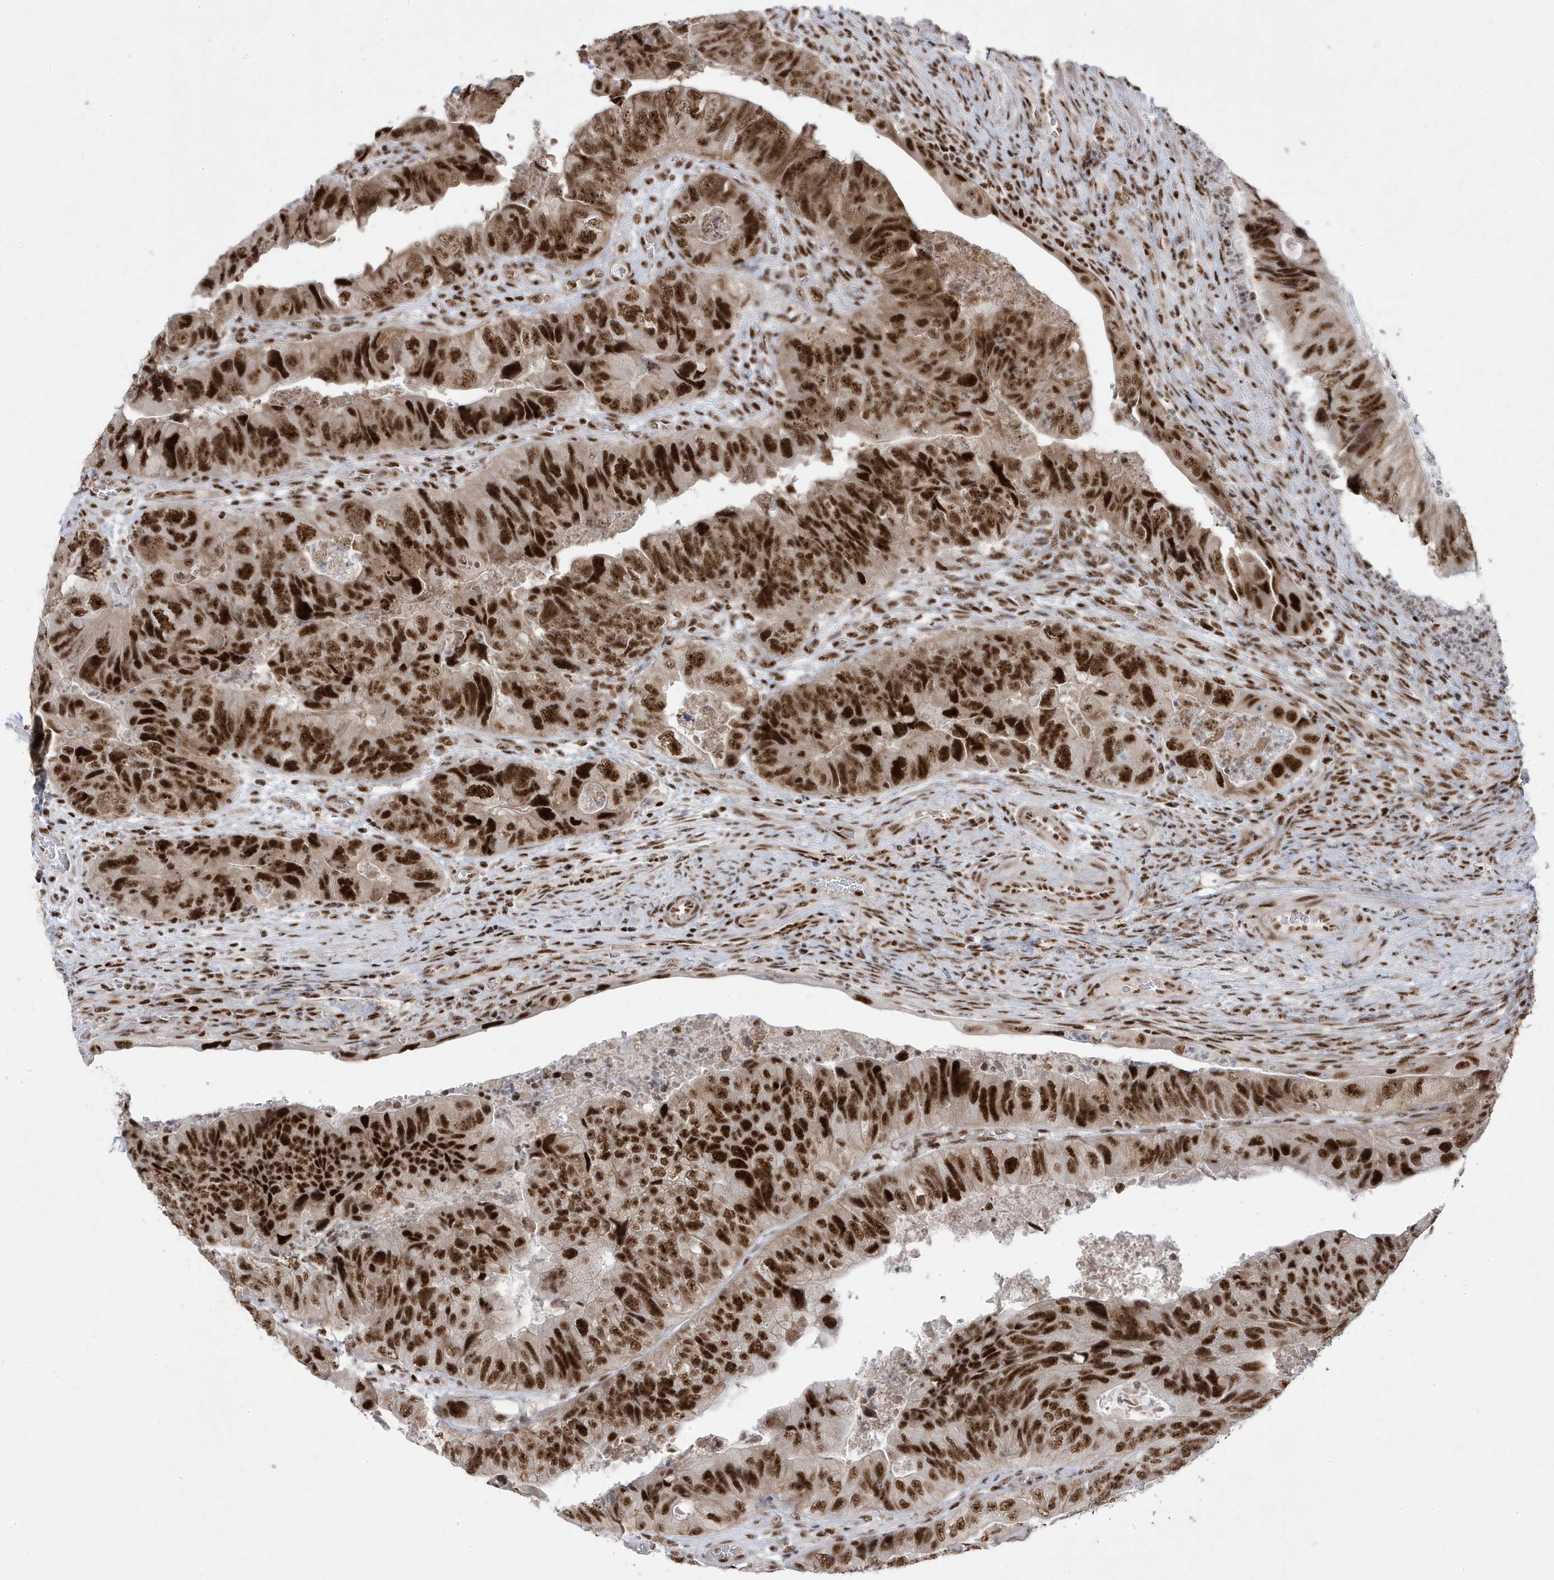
{"staining": {"intensity": "strong", "quantity": ">75%", "location": "nuclear"}, "tissue": "colorectal cancer", "cell_type": "Tumor cells", "image_type": "cancer", "snomed": [{"axis": "morphology", "description": "Adenocarcinoma, NOS"}, {"axis": "topography", "description": "Rectum"}], "caption": "An immunohistochemistry (IHC) histopathology image of neoplastic tissue is shown. Protein staining in brown highlights strong nuclear positivity in adenocarcinoma (colorectal) within tumor cells. Nuclei are stained in blue.", "gene": "MTREX", "patient": {"sex": "male", "age": 63}}